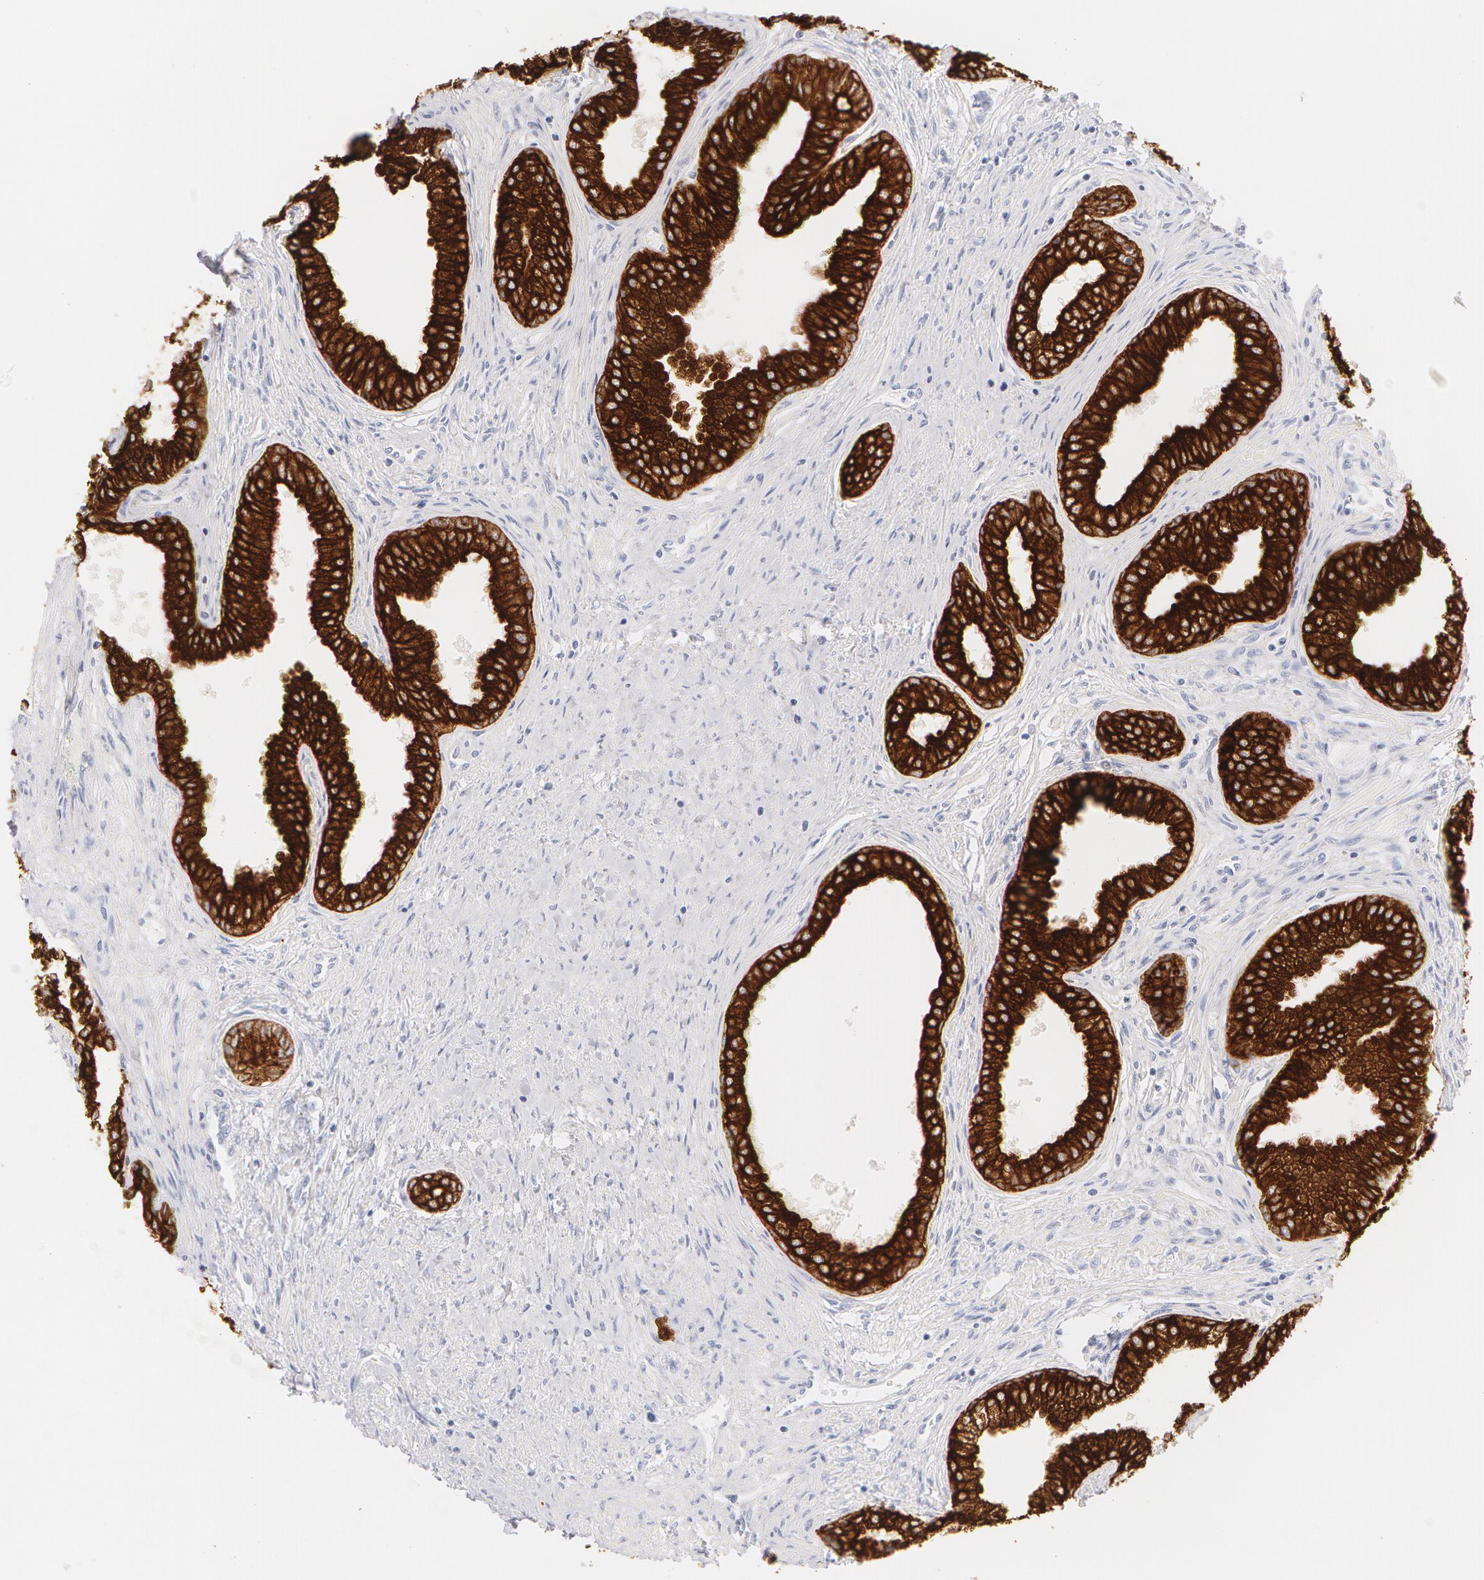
{"staining": {"intensity": "strong", "quantity": ">75%", "location": "cytoplasmic/membranous"}, "tissue": "prostate", "cell_type": "Glandular cells", "image_type": "normal", "snomed": [{"axis": "morphology", "description": "Normal tissue, NOS"}, {"axis": "topography", "description": "Prostate"}], "caption": "This image exhibits immunohistochemistry (IHC) staining of unremarkable human prostate, with high strong cytoplasmic/membranous positivity in approximately >75% of glandular cells.", "gene": "KRT8", "patient": {"sex": "male", "age": 68}}